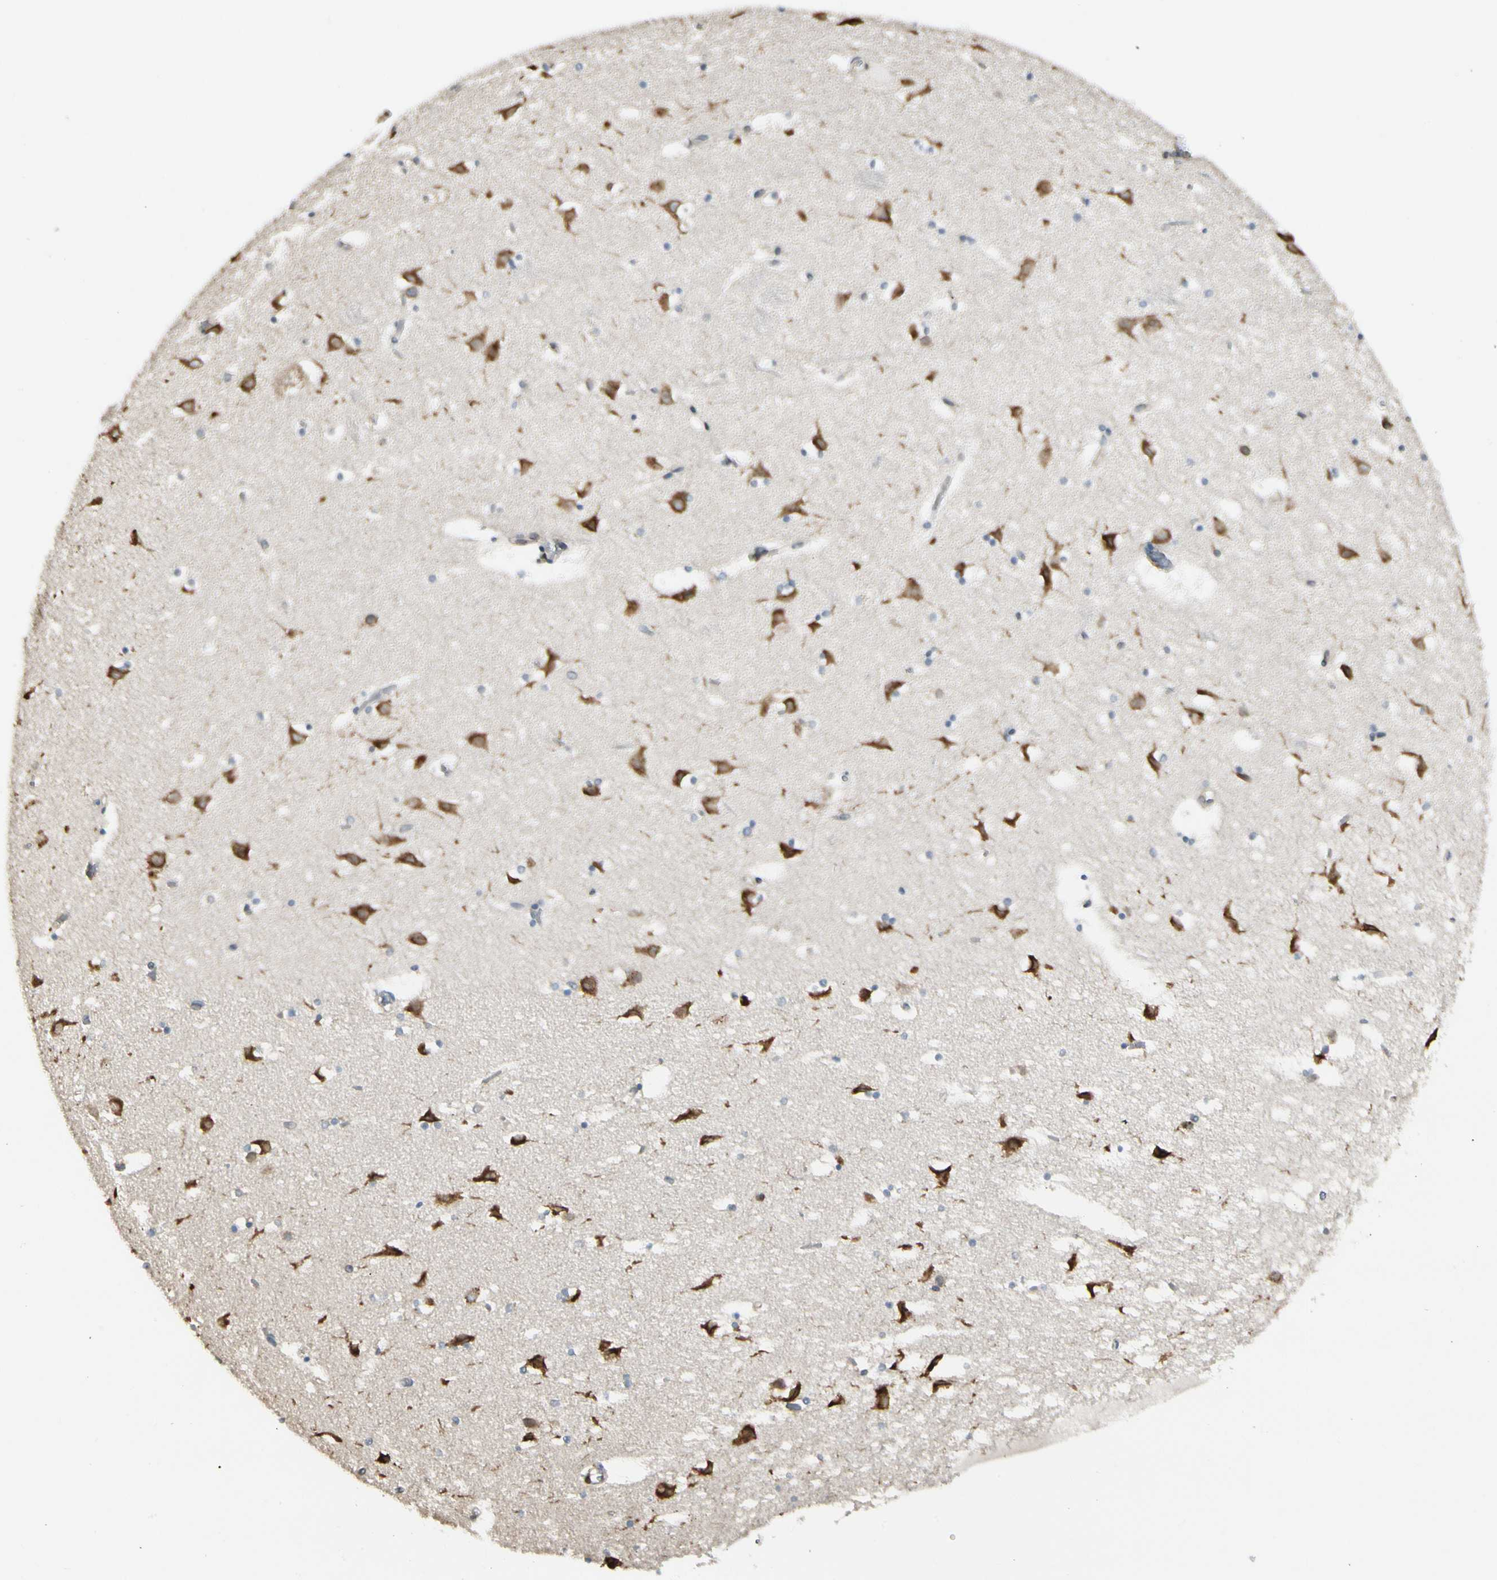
{"staining": {"intensity": "negative", "quantity": "none", "location": "none"}, "tissue": "caudate", "cell_type": "Glial cells", "image_type": "normal", "snomed": [{"axis": "morphology", "description": "Normal tissue, NOS"}, {"axis": "topography", "description": "Lateral ventricle wall"}], "caption": "This is a image of immunohistochemistry staining of normal caudate, which shows no expression in glial cells. (DAB (3,3'-diaminobenzidine) IHC with hematoxylin counter stain).", "gene": "NUCB2", "patient": {"sex": "male", "age": 45}}